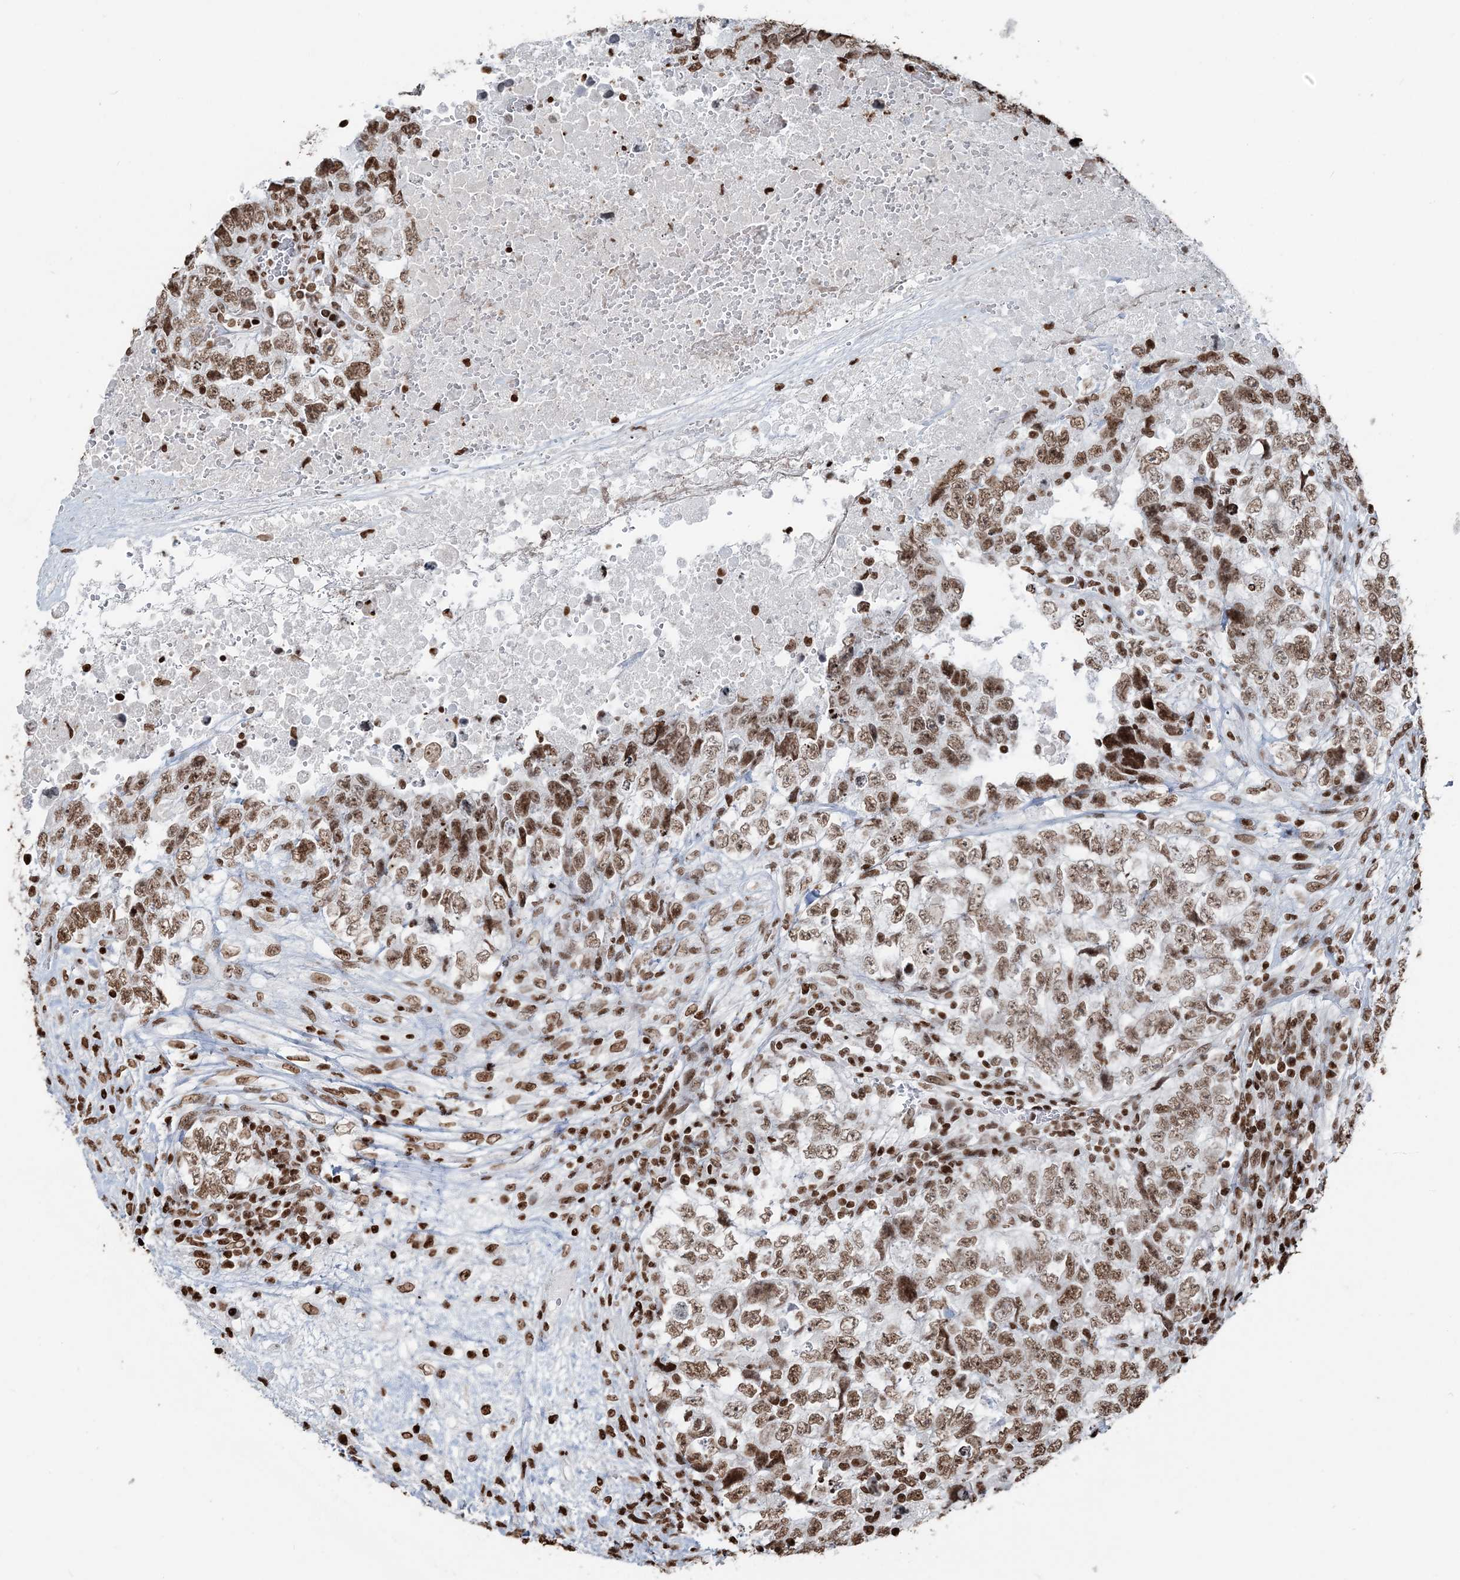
{"staining": {"intensity": "moderate", "quantity": ">75%", "location": "nuclear"}, "tissue": "testis cancer", "cell_type": "Tumor cells", "image_type": "cancer", "snomed": [{"axis": "morphology", "description": "Carcinoma, Embryonal, NOS"}, {"axis": "topography", "description": "Testis"}], "caption": "IHC histopathology image of embryonal carcinoma (testis) stained for a protein (brown), which demonstrates medium levels of moderate nuclear positivity in approximately >75% of tumor cells.", "gene": "H3-3B", "patient": {"sex": "male", "age": 37}}